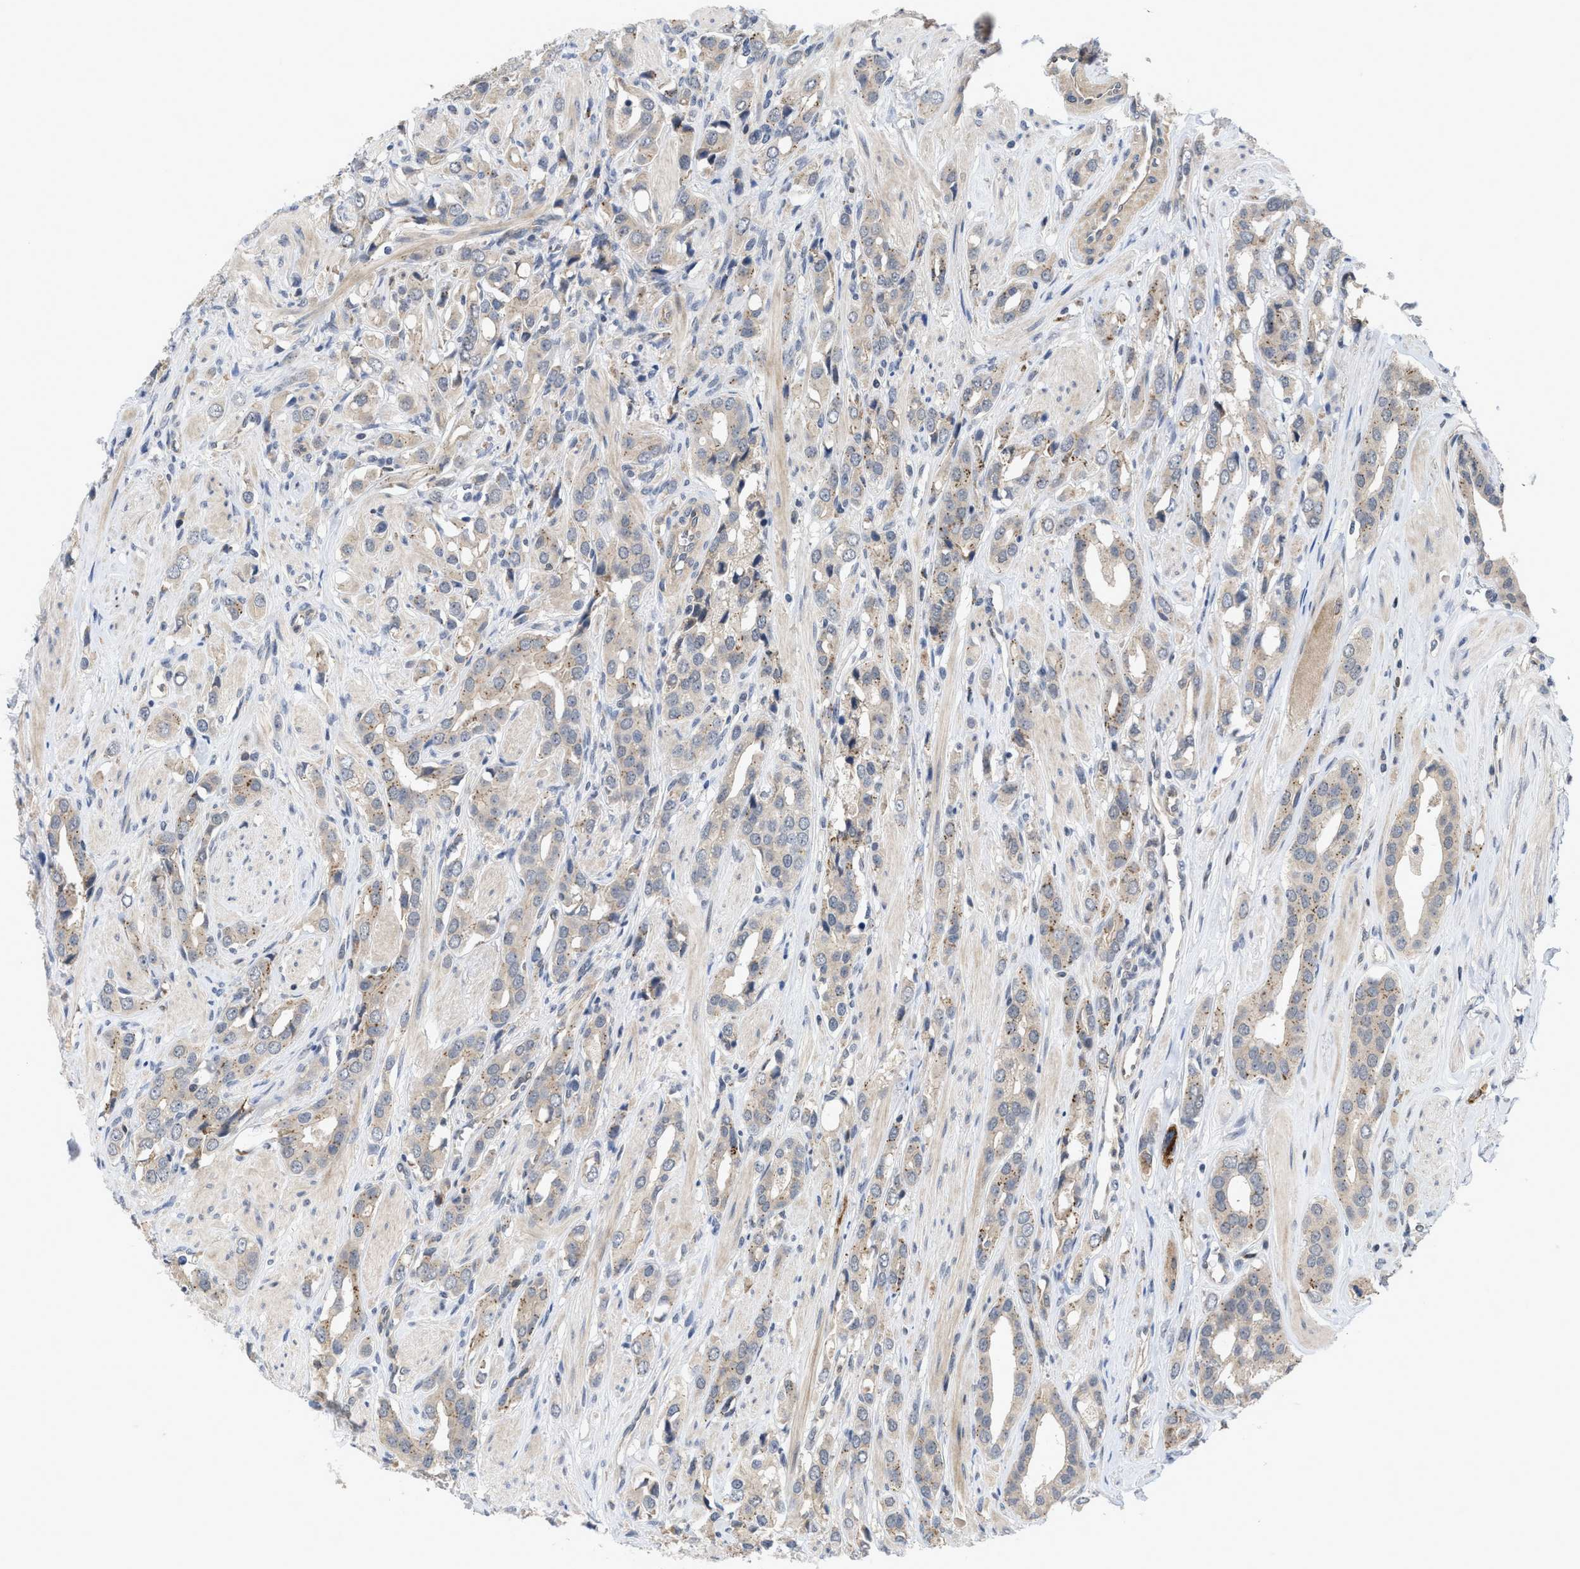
{"staining": {"intensity": "weak", "quantity": "25%-75%", "location": "cytoplasmic/membranous"}, "tissue": "prostate cancer", "cell_type": "Tumor cells", "image_type": "cancer", "snomed": [{"axis": "morphology", "description": "Adenocarcinoma, High grade"}, {"axis": "topography", "description": "Prostate"}], "caption": "Protein staining of prostate cancer (high-grade adenocarcinoma) tissue reveals weak cytoplasmic/membranous expression in approximately 25%-75% of tumor cells.", "gene": "LDAF1", "patient": {"sex": "male", "age": 52}}